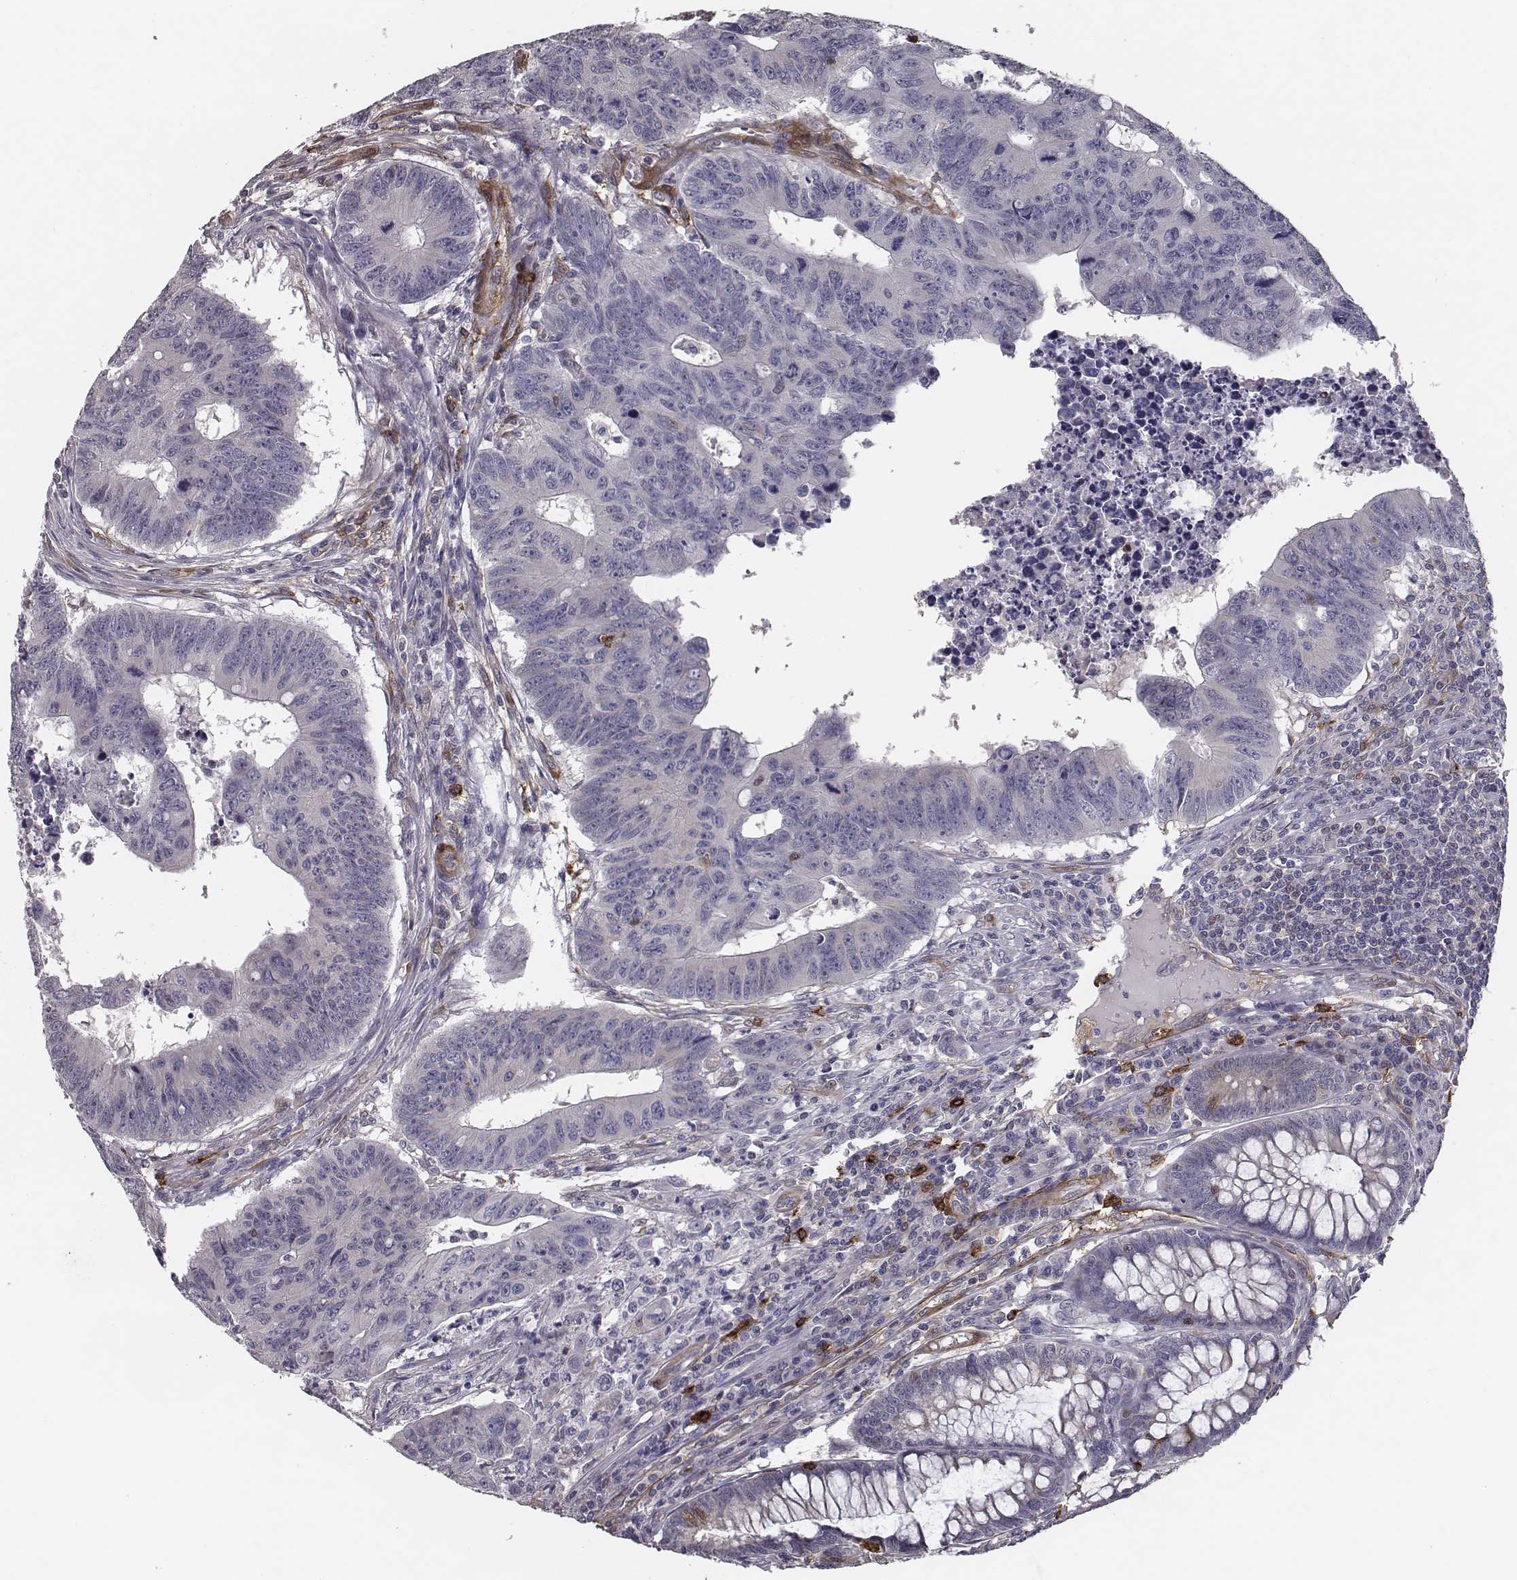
{"staining": {"intensity": "negative", "quantity": "none", "location": "none"}, "tissue": "colorectal cancer", "cell_type": "Tumor cells", "image_type": "cancer", "snomed": [{"axis": "morphology", "description": "Adenocarcinoma, NOS"}, {"axis": "topography", "description": "Rectum"}], "caption": "Protein analysis of colorectal adenocarcinoma exhibits no significant positivity in tumor cells.", "gene": "ISYNA1", "patient": {"sex": "female", "age": 85}}